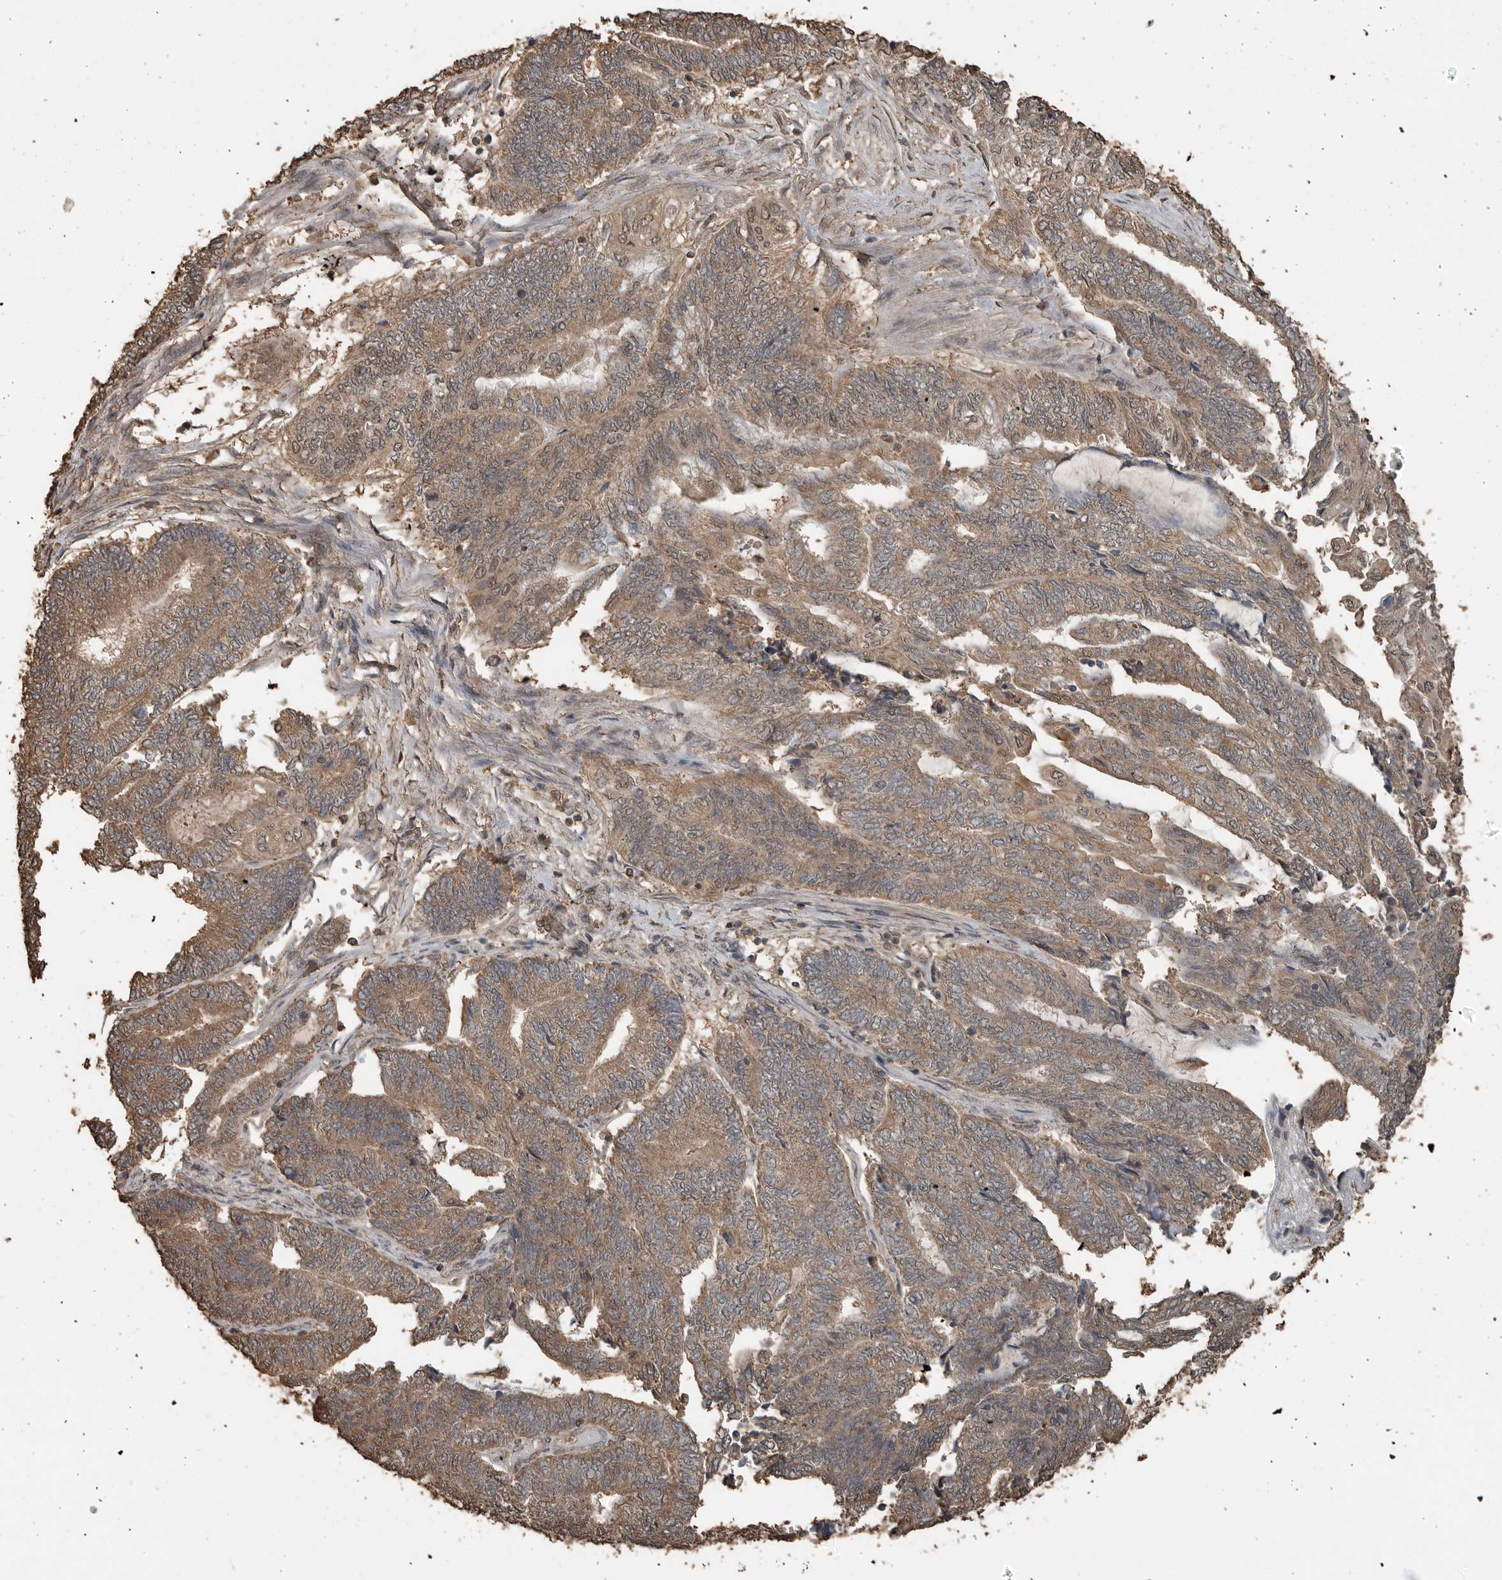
{"staining": {"intensity": "moderate", "quantity": ">75%", "location": "cytoplasmic/membranous"}, "tissue": "endometrial cancer", "cell_type": "Tumor cells", "image_type": "cancer", "snomed": [{"axis": "morphology", "description": "Adenocarcinoma, NOS"}, {"axis": "topography", "description": "Uterus"}, {"axis": "topography", "description": "Endometrium"}], "caption": "Immunohistochemistry (DAB) staining of human endometrial adenocarcinoma displays moderate cytoplasmic/membranous protein staining in approximately >75% of tumor cells.", "gene": "BLZF1", "patient": {"sex": "female", "age": 70}}